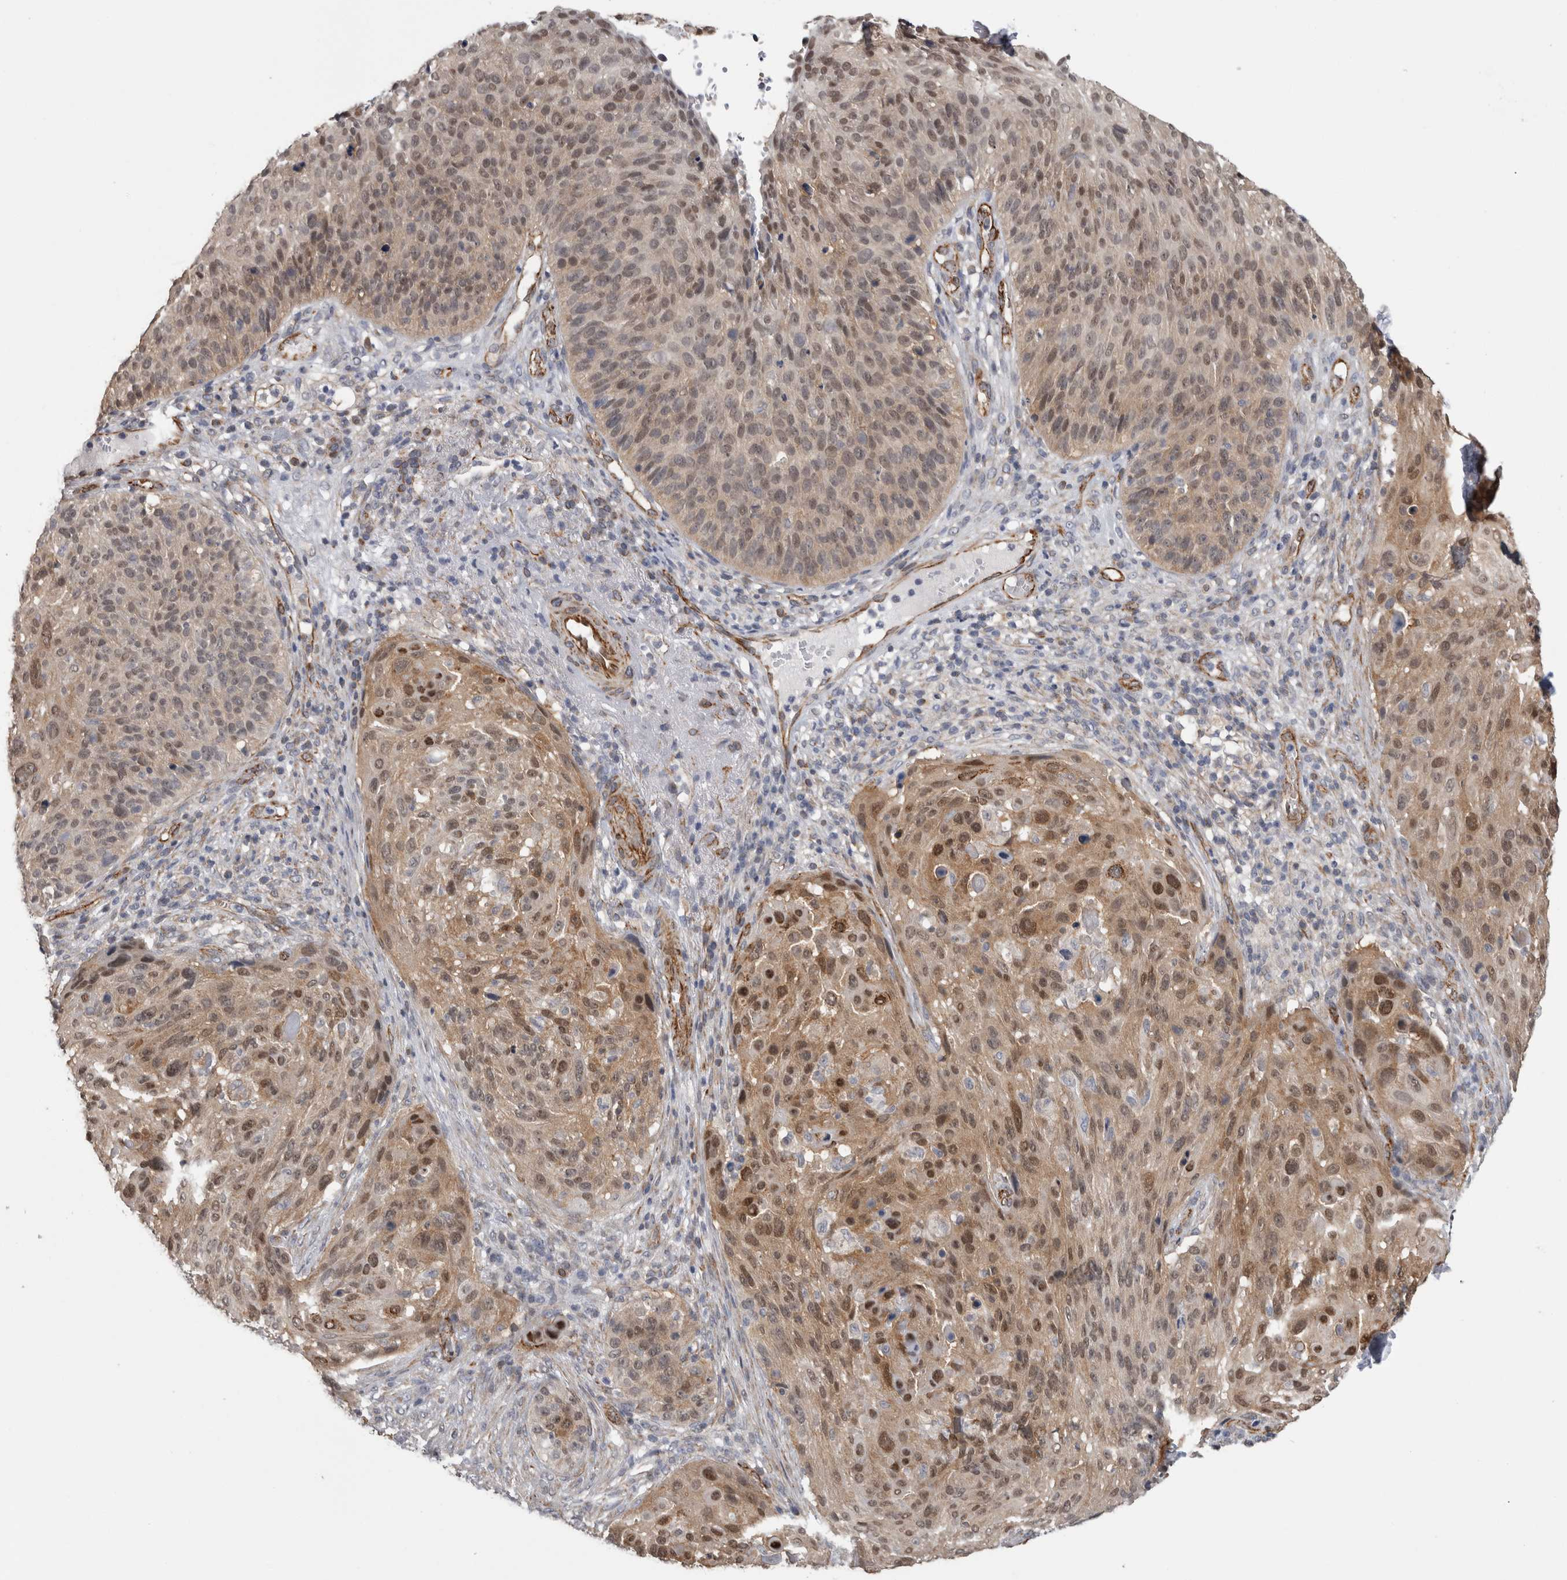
{"staining": {"intensity": "moderate", "quantity": "25%-75%", "location": "cytoplasmic/membranous,nuclear"}, "tissue": "cervical cancer", "cell_type": "Tumor cells", "image_type": "cancer", "snomed": [{"axis": "morphology", "description": "Squamous cell carcinoma, NOS"}, {"axis": "topography", "description": "Cervix"}], "caption": "A micrograph of human cervical cancer (squamous cell carcinoma) stained for a protein demonstrates moderate cytoplasmic/membranous and nuclear brown staining in tumor cells. (IHC, brightfield microscopy, high magnification).", "gene": "ACOT7", "patient": {"sex": "female", "age": 74}}